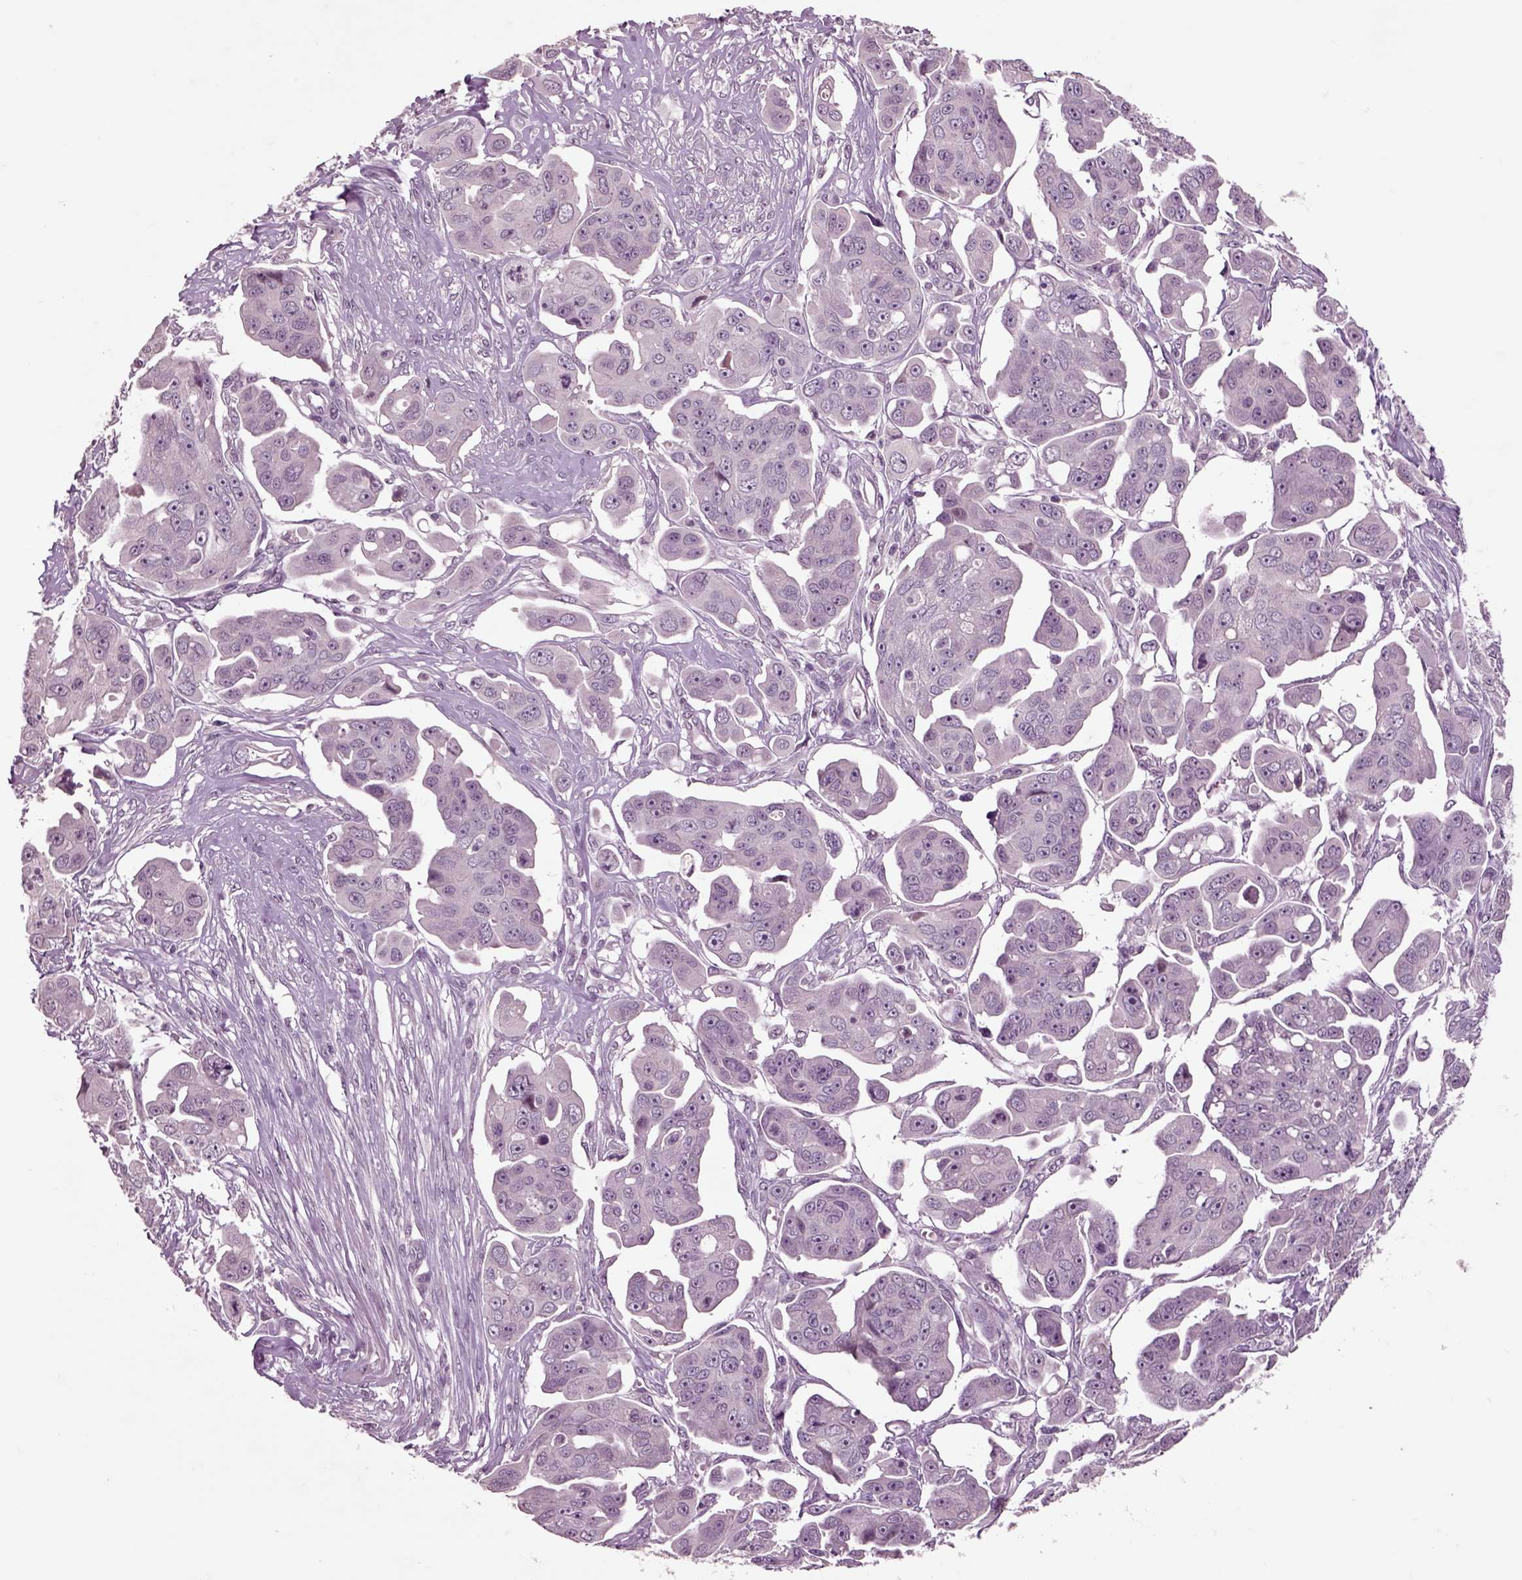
{"staining": {"intensity": "negative", "quantity": "none", "location": "none"}, "tissue": "ovarian cancer", "cell_type": "Tumor cells", "image_type": "cancer", "snomed": [{"axis": "morphology", "description": "Carcinoma, endometroid"}, {"axis": "topography", "description": "Ovary"}], "caption": "This histopathology image is of endometroid carcinoma (ovarian) stained with immunohistochemistry (IHC) to label a protein in brown with the nuclei are counter-stained blue. There is no staining in tumor cells.", "gene": "CHGB", "patient": {"sex": "female", "age": 70}}